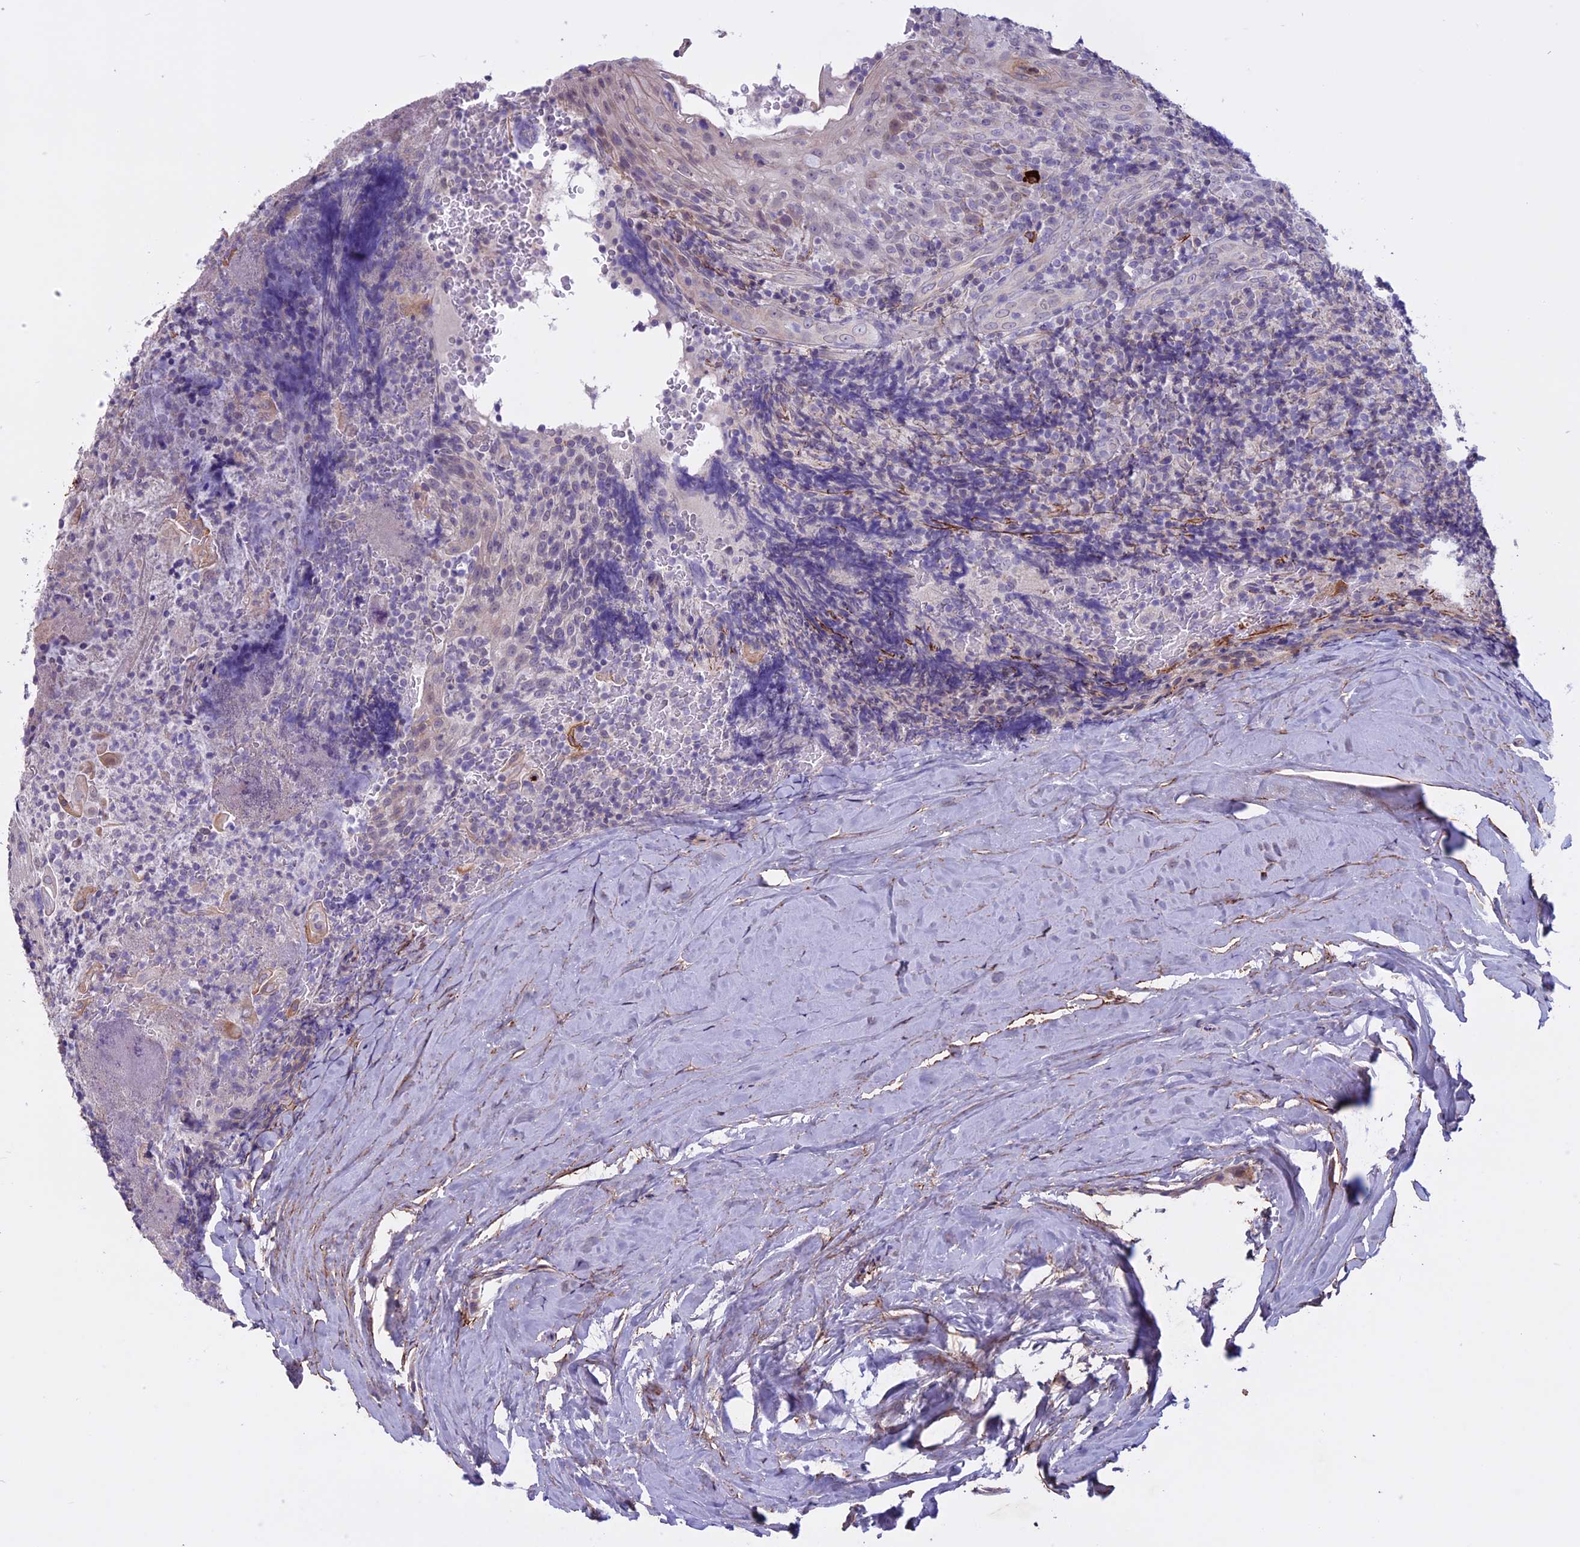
{"staining": {"intensity": "negative", "quantity": "none", "location": "none"}, "tissue": "tonsil", "cell_type": "Germinal center cells", "image_type": "normal", "snomed": [{"axis": "morphology", "description": "Normal tissue, NOS"}, {"axis": "topography", "description": "Tonsil"}], "caption": "Tonsil stained for a protein using IHC reveals no staining germinal center cells.", "gene": "SPHKAP", "patient": {"sex": "male", "age": 37}}